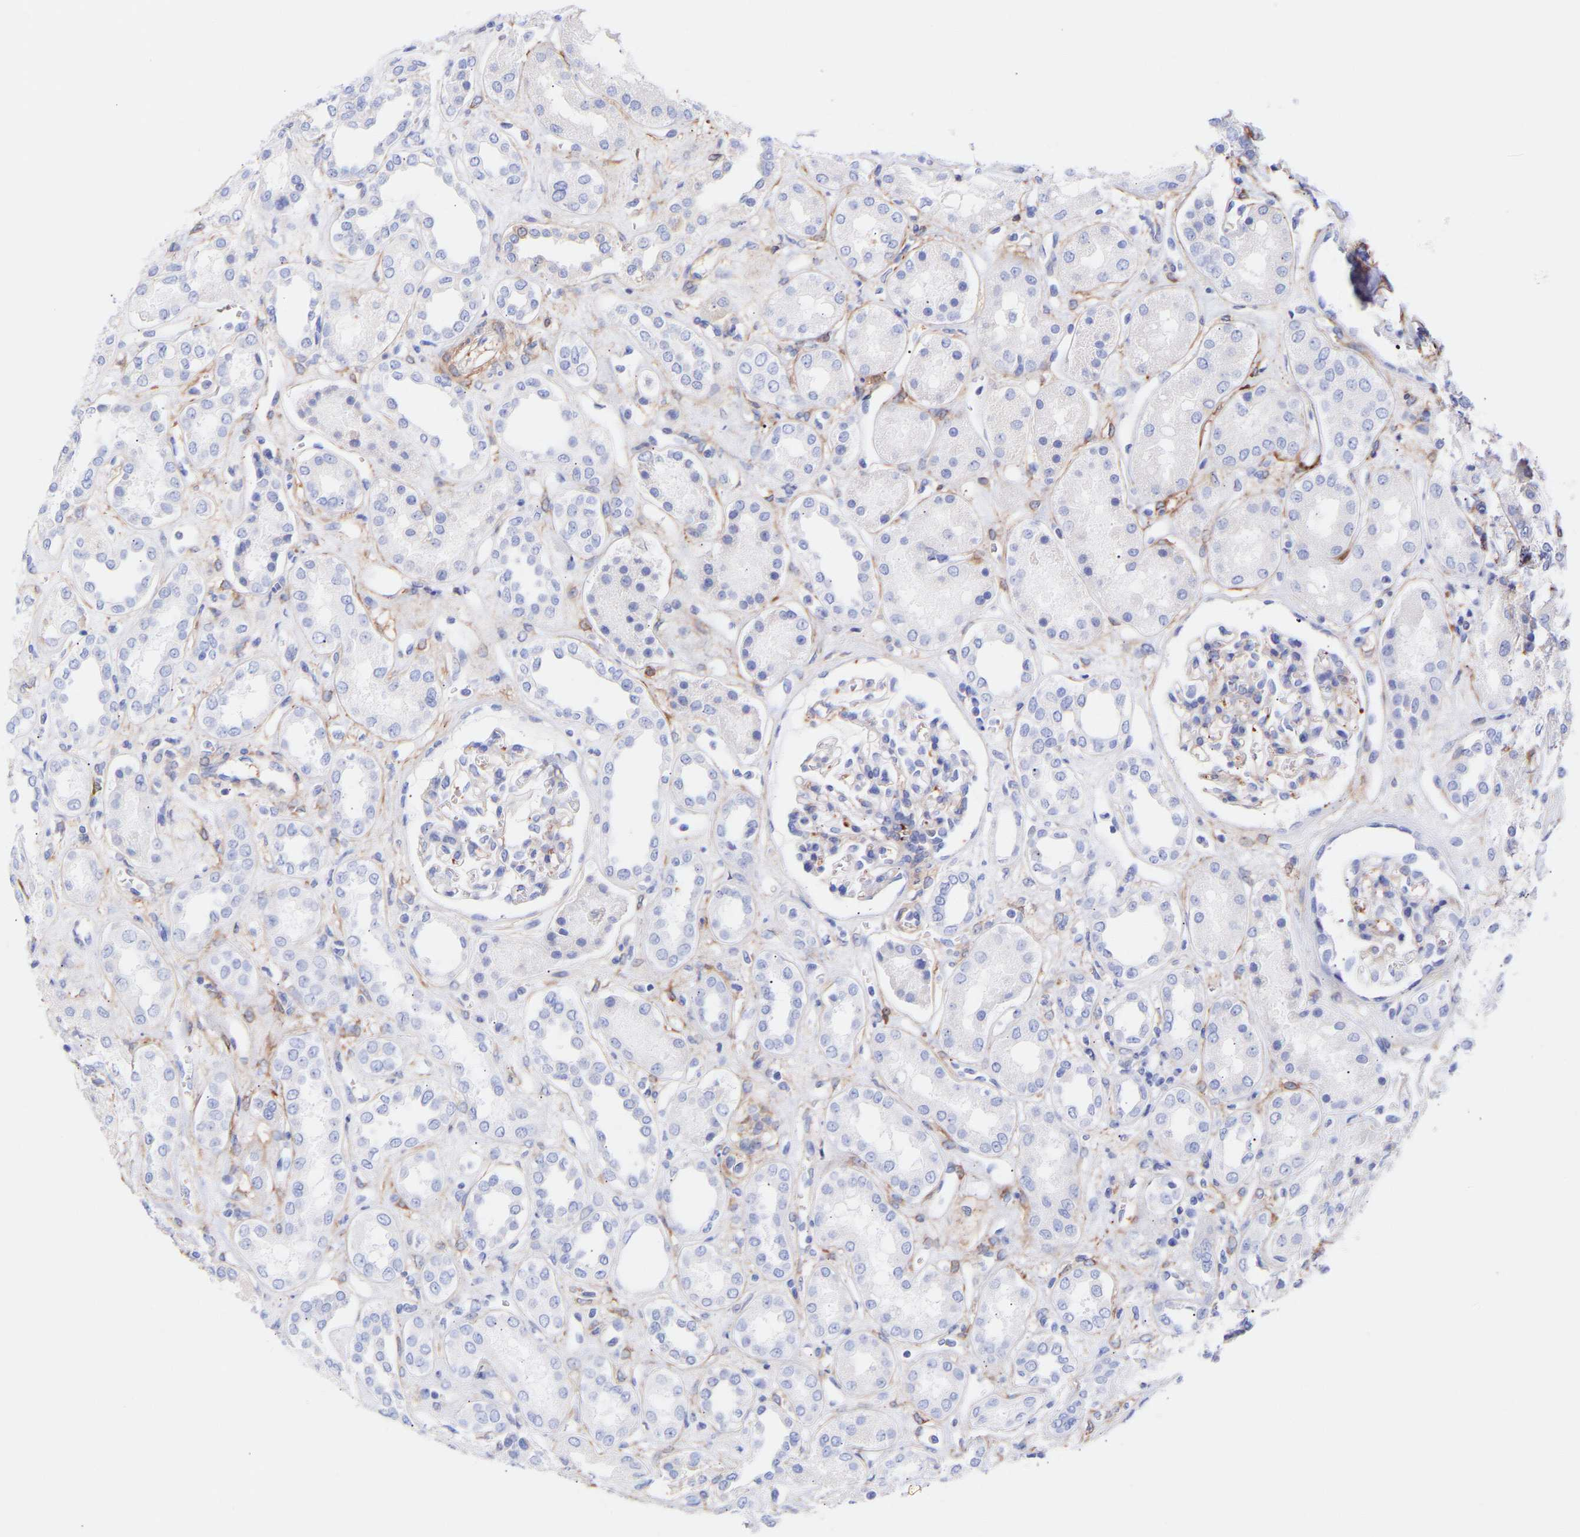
{"staining": {"intensity": "moderate", "quantity": "<25%", "location": "cytoplasmic/membranous"}, "tissue": "kidney", "cell_type": "Cells in glomeruli", "image_type": "normal", "snomed": [{"axis": "morphology", "description": "Normal tissue, NOS"}, {"axis": "topography", "description": "Kidney"}], "caption": "Brown immunohistochemical staining in benign kidney exhibits moderate cytoplasmic/membranous expression in approximately <25% of cells in glomeruli.", "gene": "AMPH", "patient": {"sex": "male", "age": 59}}